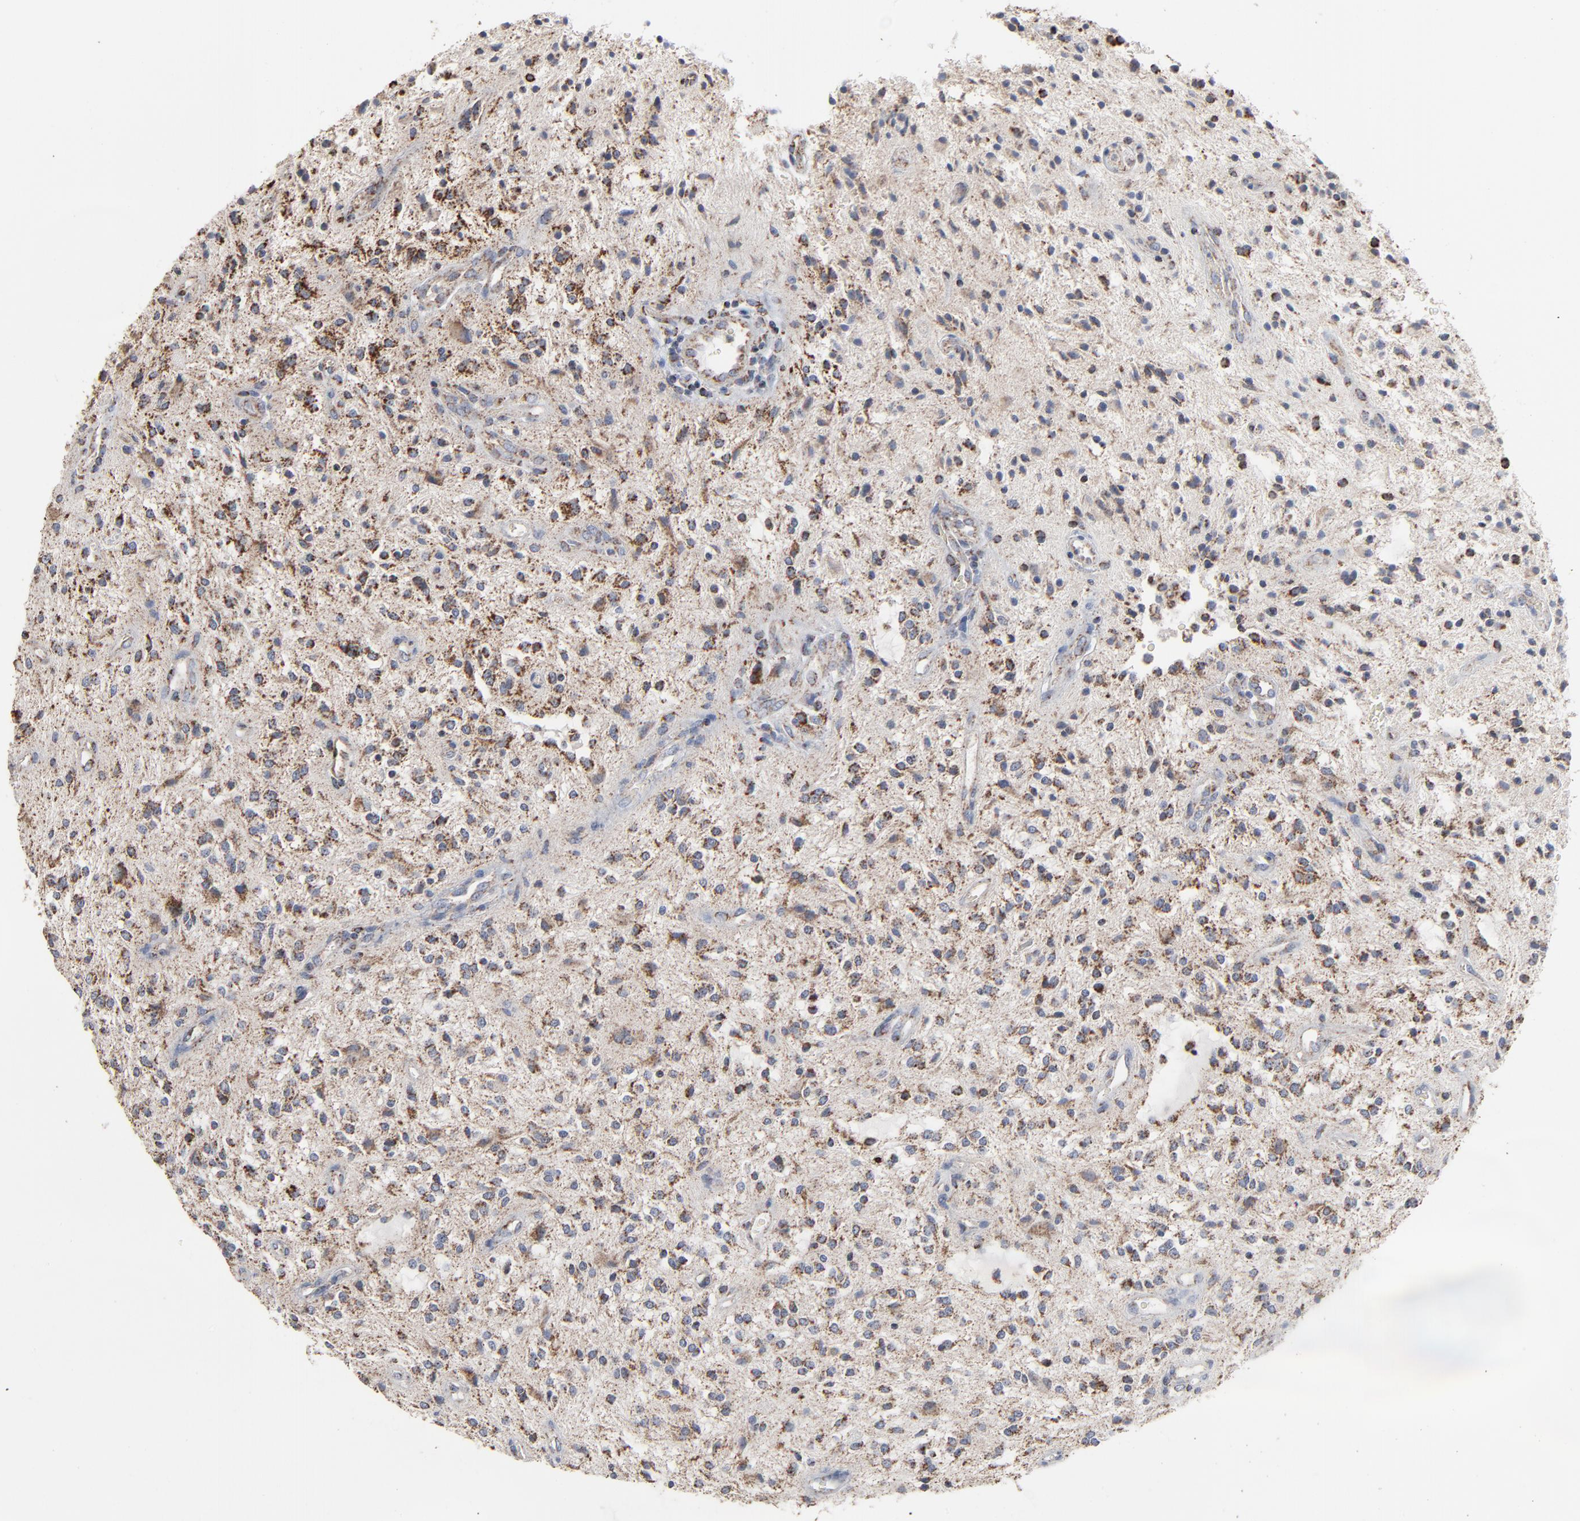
{"staining": {"intensity": "strong", "quantity": ">75%", "location": "cytoplasmic/membranous"}, "tissue": "glioma", "cell_type": "Tumor cells", "image_type": "cancer", "snomed": [{"axis": "morphology", "description": "Glioma, malignant, NOS"}, {"axis": "topography", "description": "Cerebellum"}], "caption": "Protein analysis of glioma (malignant) tissue displays strong cytoplasmic/membranous expression in about >75% of tumor cells.", "gene": "UQCRC1", "patient": {"sex": "female", "age": 10}}